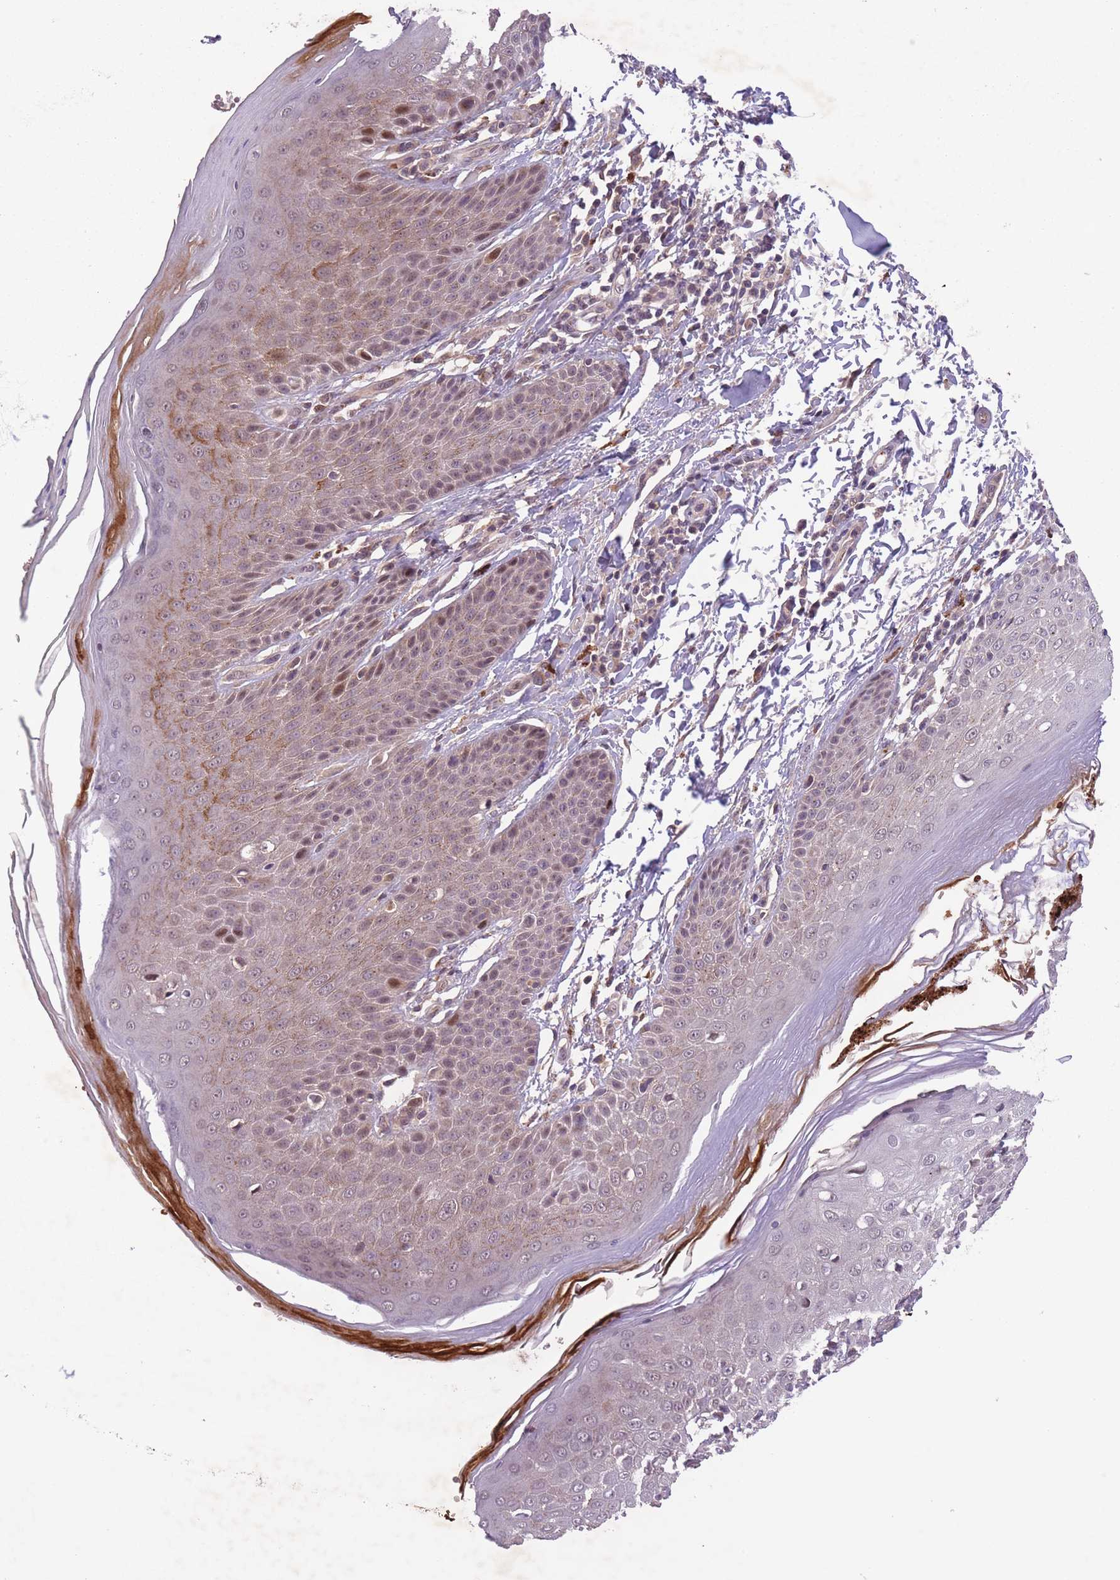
{"staining": {"intensity": "moderate", "quantity": ">75%", "location": "cytoplasmic/membranous,nuclear"}, "tissue": "skin", "cell_type": "Epidermal cells", "image_type": "normal", "snomed": [{"axis": "morphology", "description": "Normal tissue, NOS"}, {"axis": "topography", "description": "Peripheral nerve tissue"}], "caption": "DAB (3,3'-diaminobenzidine) immunohistochemical staining of benign skin shows moderate cytoplasmic/membranous,nuclear protein expression in approximately >75% of epidermal cells.", "gene": "SECTM1", "patient": {"sex": "male", "age": 51}}